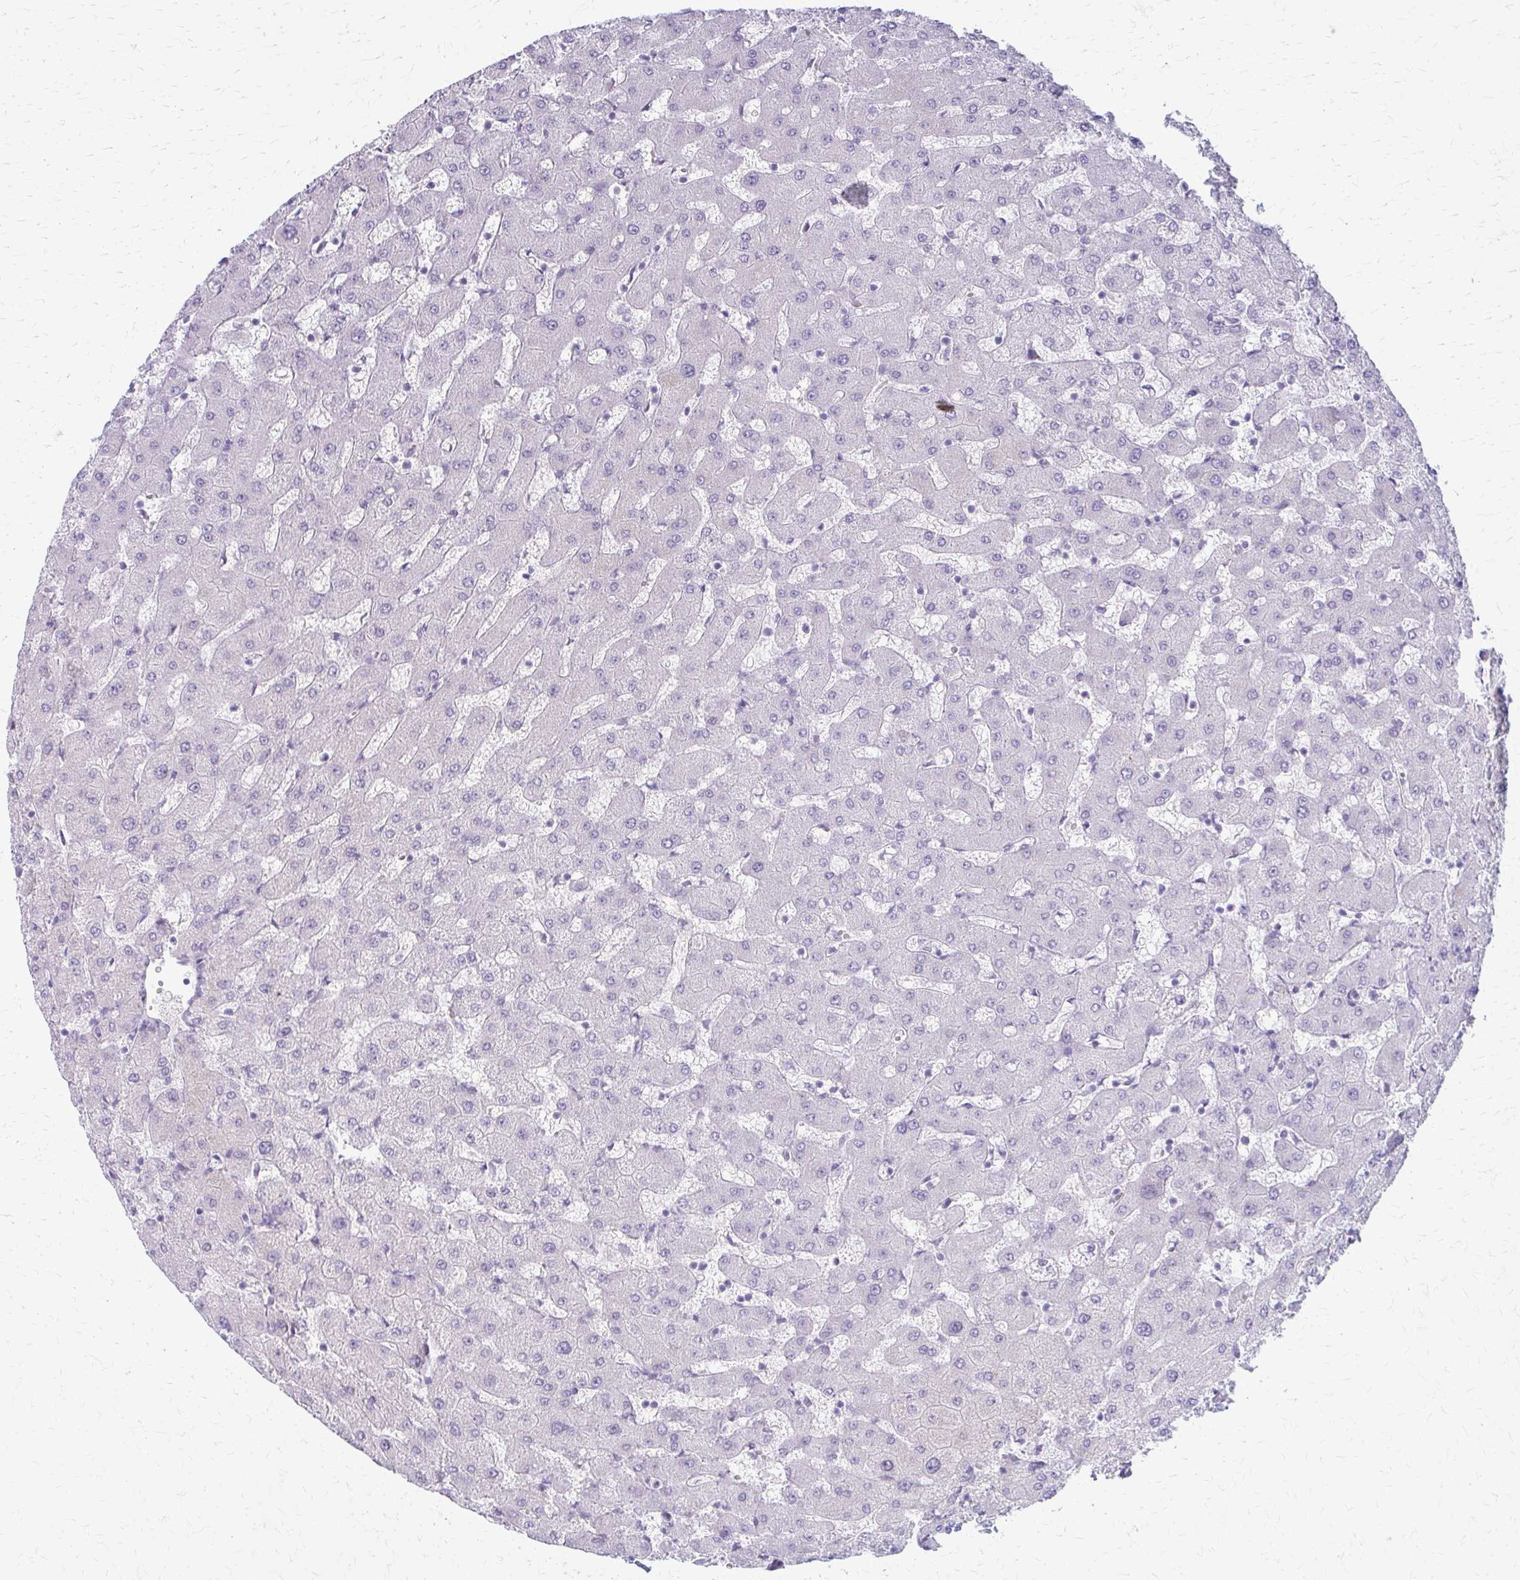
{"staining": {"intensity": "negative", "quantity": "none", "location": "none"}, "tissue": "liver", "cell_type": "Cholangiocytes", "image_type": "normal", "snomed": [{"axis": "morphology", "description": "Normal tissue, NOS"}, {"axis": "topography", "description": "Liver"}], "caption": "Immunohistochemistry of unremarkable human liver displays no positivity in cholangiocytes.", "gene": "PRKRA", "patient": {"sex": "female", "age": 63}}